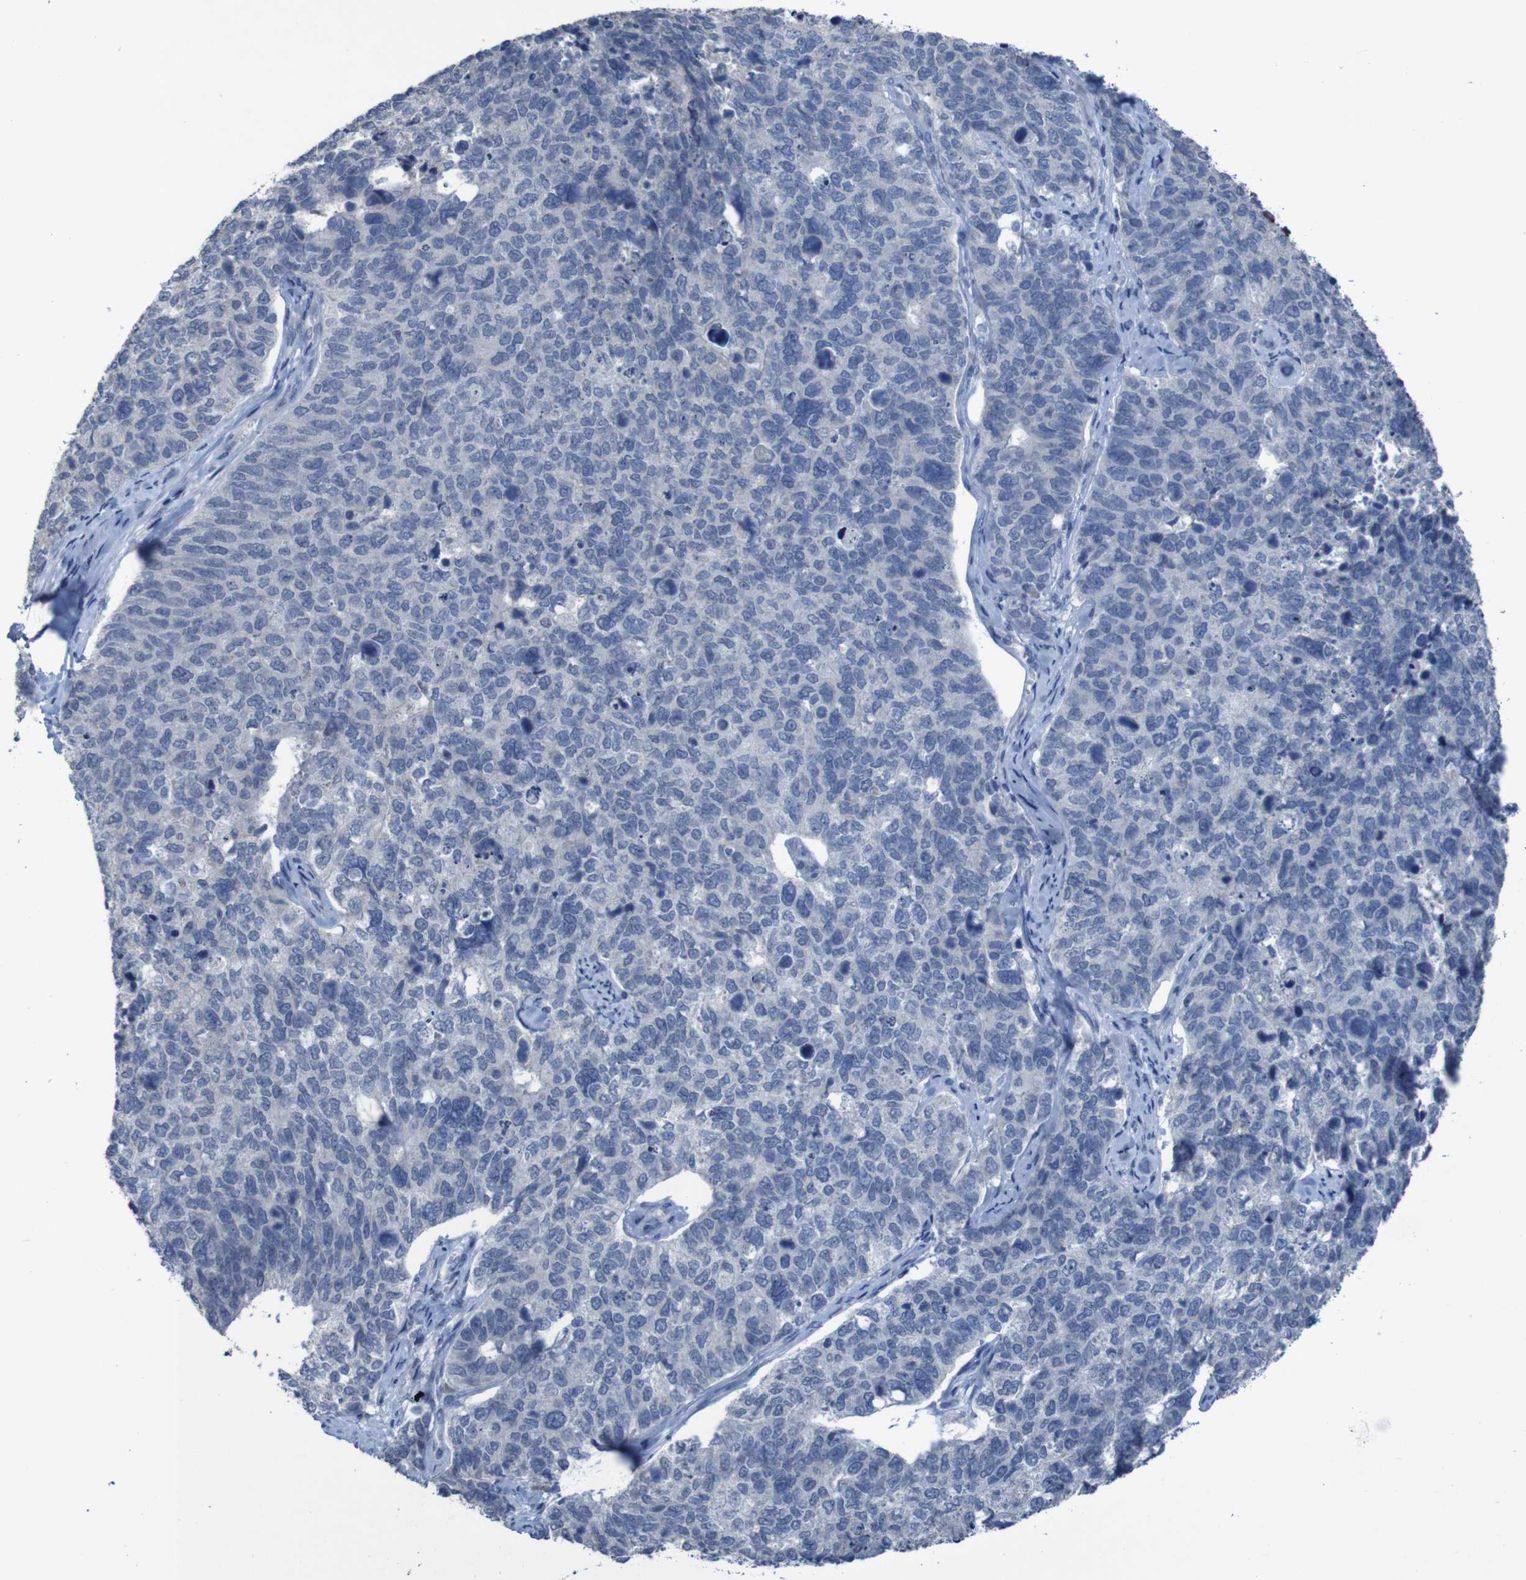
{"staining": {"intensity": "negative", "quantity": "none", "location": "none"}, "tissue": "cervical cancer", "cell_type": "Tumor cells", "image_type": "cancer", "snomed": [{"axis": "morphology", "description": "Squamous cell carcinoma, NOS"}, {"axis": "topography", "description": "Cervix"}], "caption": "Immunohistochemistry (IHC) histopathology image of neoplastic tissue: cervical cancer stained with DAB (3,3'-diaminobenzidine) demonstrates no significant protein positivity in tumor cells.", "gene": "CLDN18", "patient": {"sex": "female", "age": 63}}